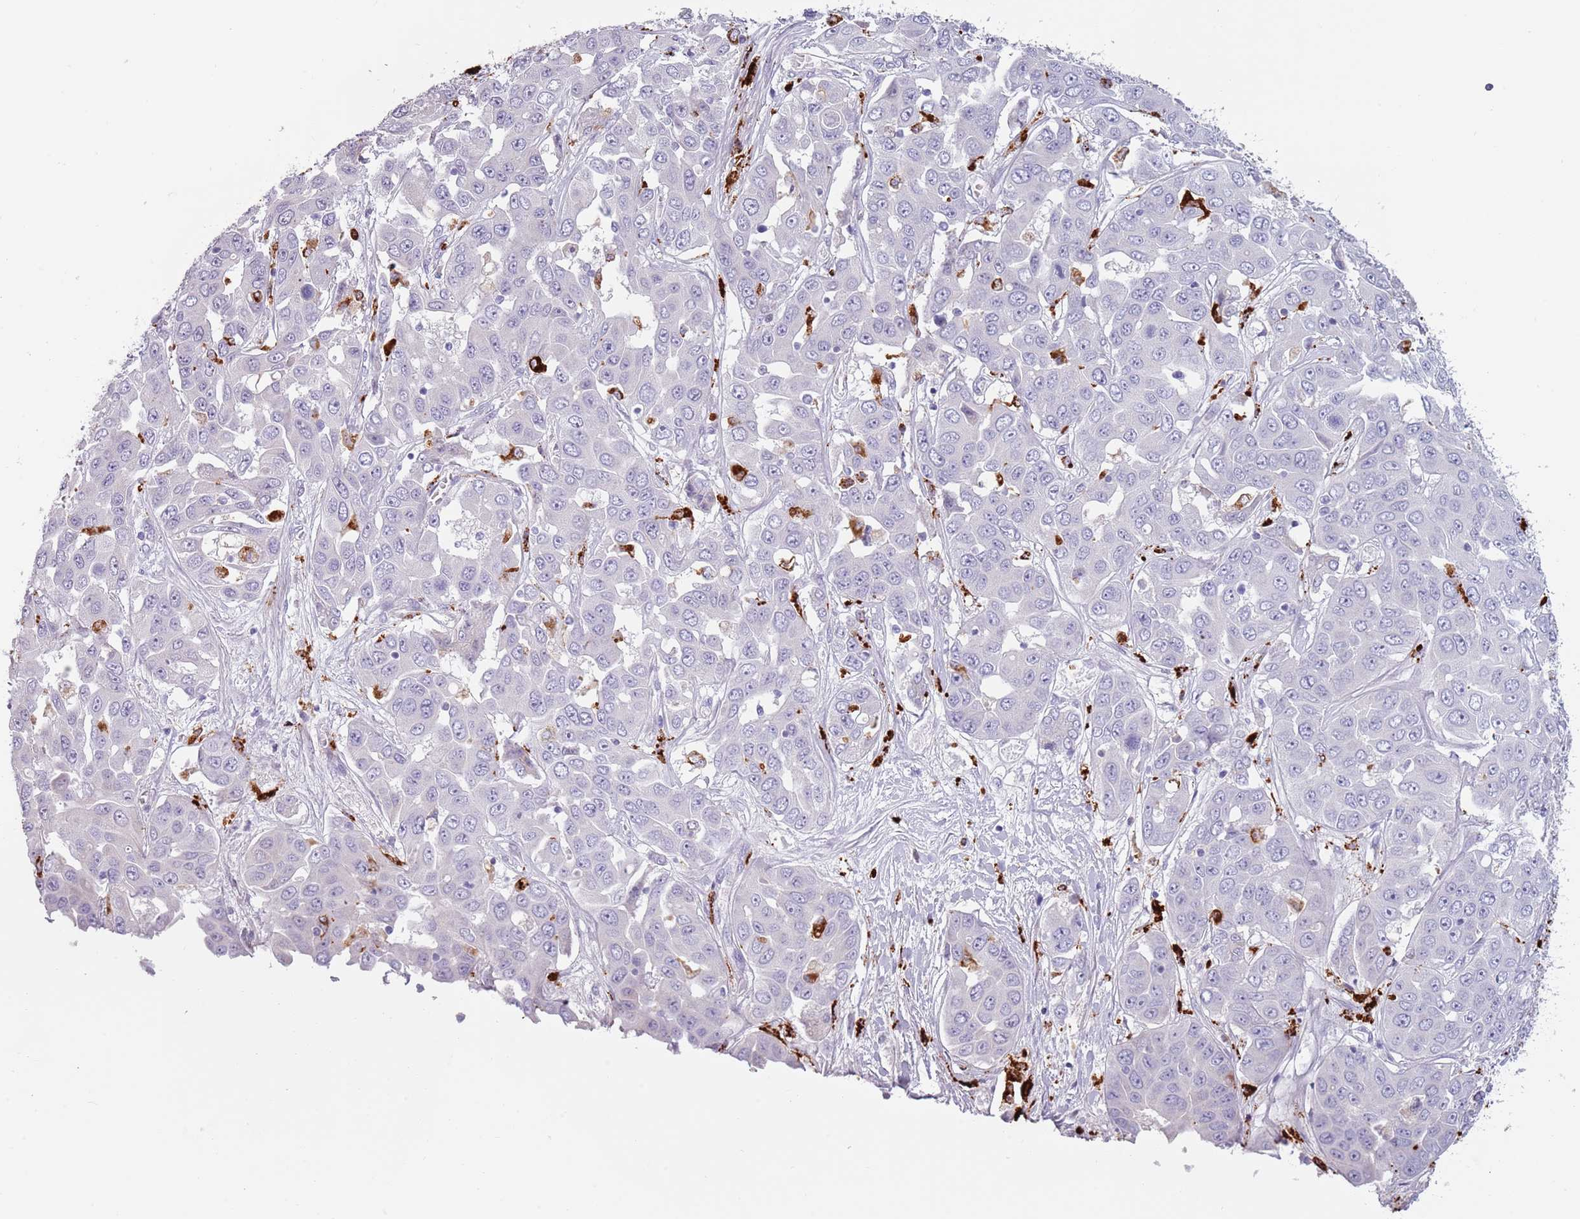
{"staining": {"intensity": "negative", "quantity": "none", "location": "none"}, "tissue": "liver cancer", "cell_type": "Tumor cells", "image_type": "cancer", "snomed": [{"axis": "morphology", "description": "Cholangiocarcinoma"}, {"axis": "topography", "description": "Liver"}], "caption": "Liver cancer was stained to show a protein in brown. There is no significant expression in tumor cells. (Brightfield microscopy of DAB immunohistochemistry at high magnification).", "gene": "NWD2", "patient": {"sex": "female", "age": 52}}